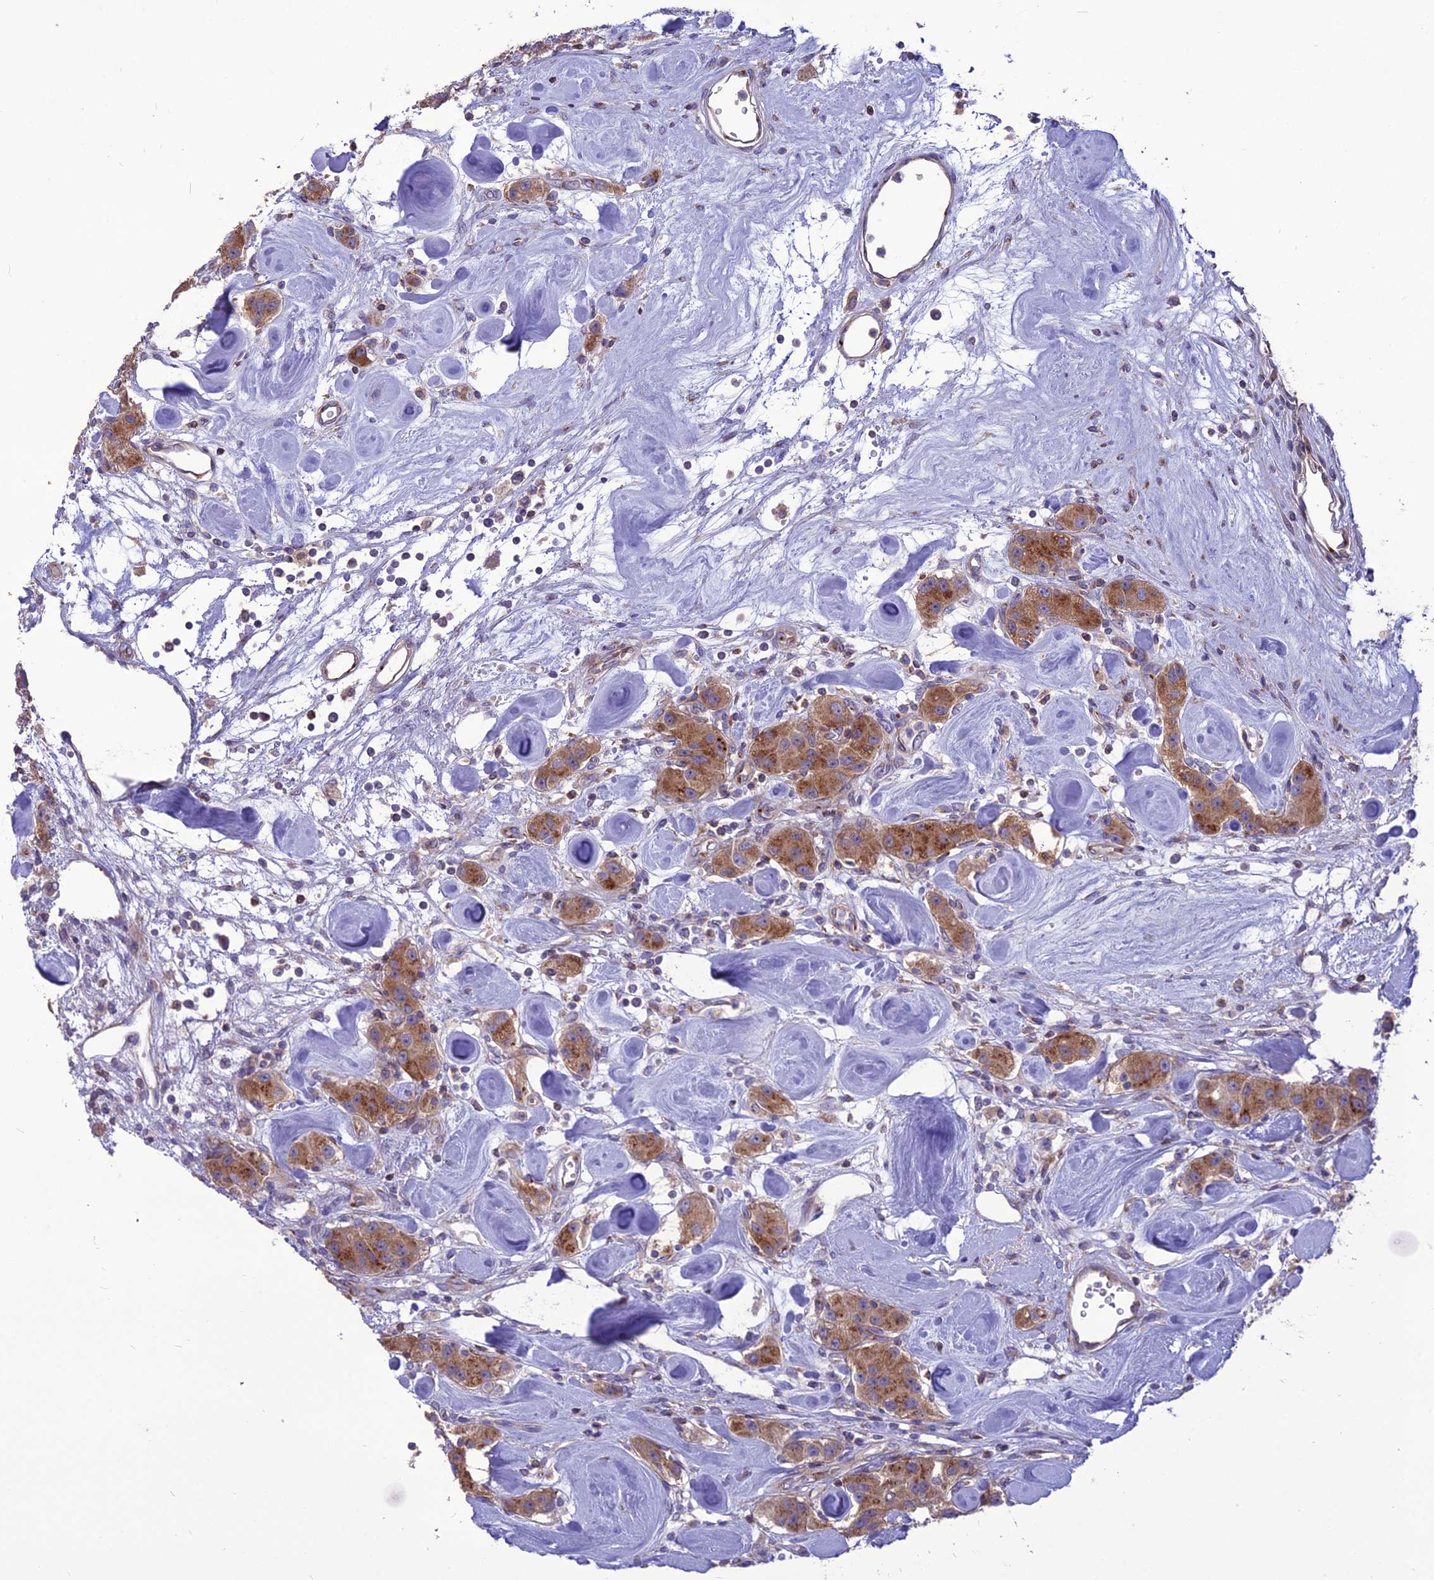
{"staining": {"intensity": "strong", "quantity": ">75%", "location": "cytoplasmic/membranous"}, "tissue": "carcinoid", "cell_type": "Tumor cells", "image_type": "cancer", "snomed": [{"axis": "morphology", "description": "Carcinoid, malignant, NOS"}, {"axis": "topography", "description": "Pancreas"}], "caption": "Immunohistochemical staining of malignant carcinoid exhibits high levels of strong cytoplasmic/membranous staining in approximately >75% of tumor cells.", "gene": "SPRYD7", "patient": {"sex": "male", "age": 41}}